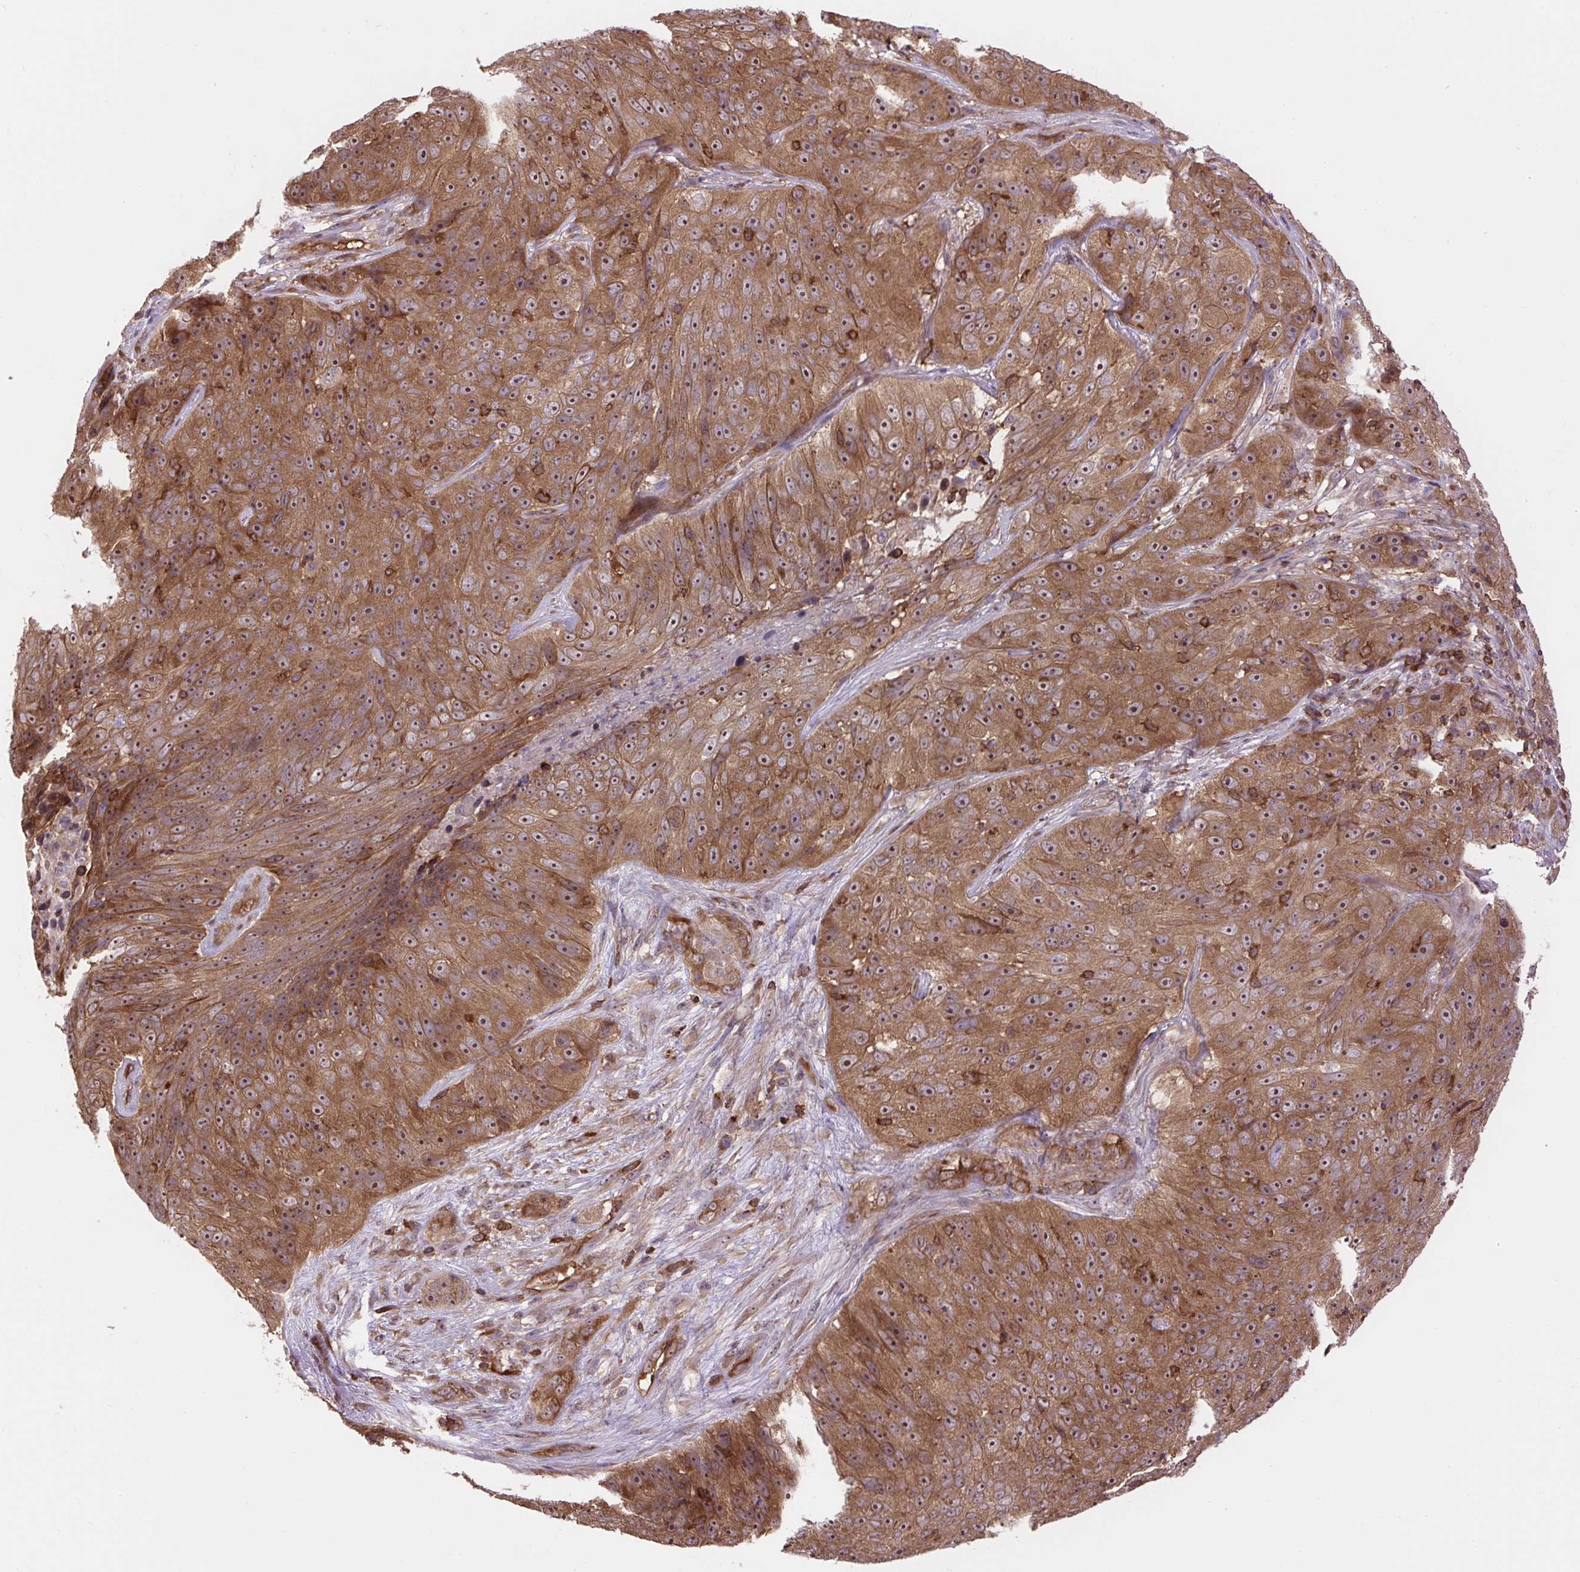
{"staining": {"intensity": "moderate", "quantity": ">75%", "location": "cytoplasmic/membranous,nuclear"}, "tissue": "skin cancer", "cell_type": "Tumor cells", "image_type": "cancer", "snomed": [{"axis": "morphology", "description": "Squamous cell carcinoma, NOS"}, {"axis": "topography", "description": "Skin"}], "caption": "This photomicrograph shows skin cancer stained with IHC to label a protein in brown. The cytoplasmic/membranous and nuclear of tumor cells show moderate positivity for the protein. Nuclei are counter-stained blue.", "gene": "PLCG1", "patient": {"sex": "female", "age": 87}}